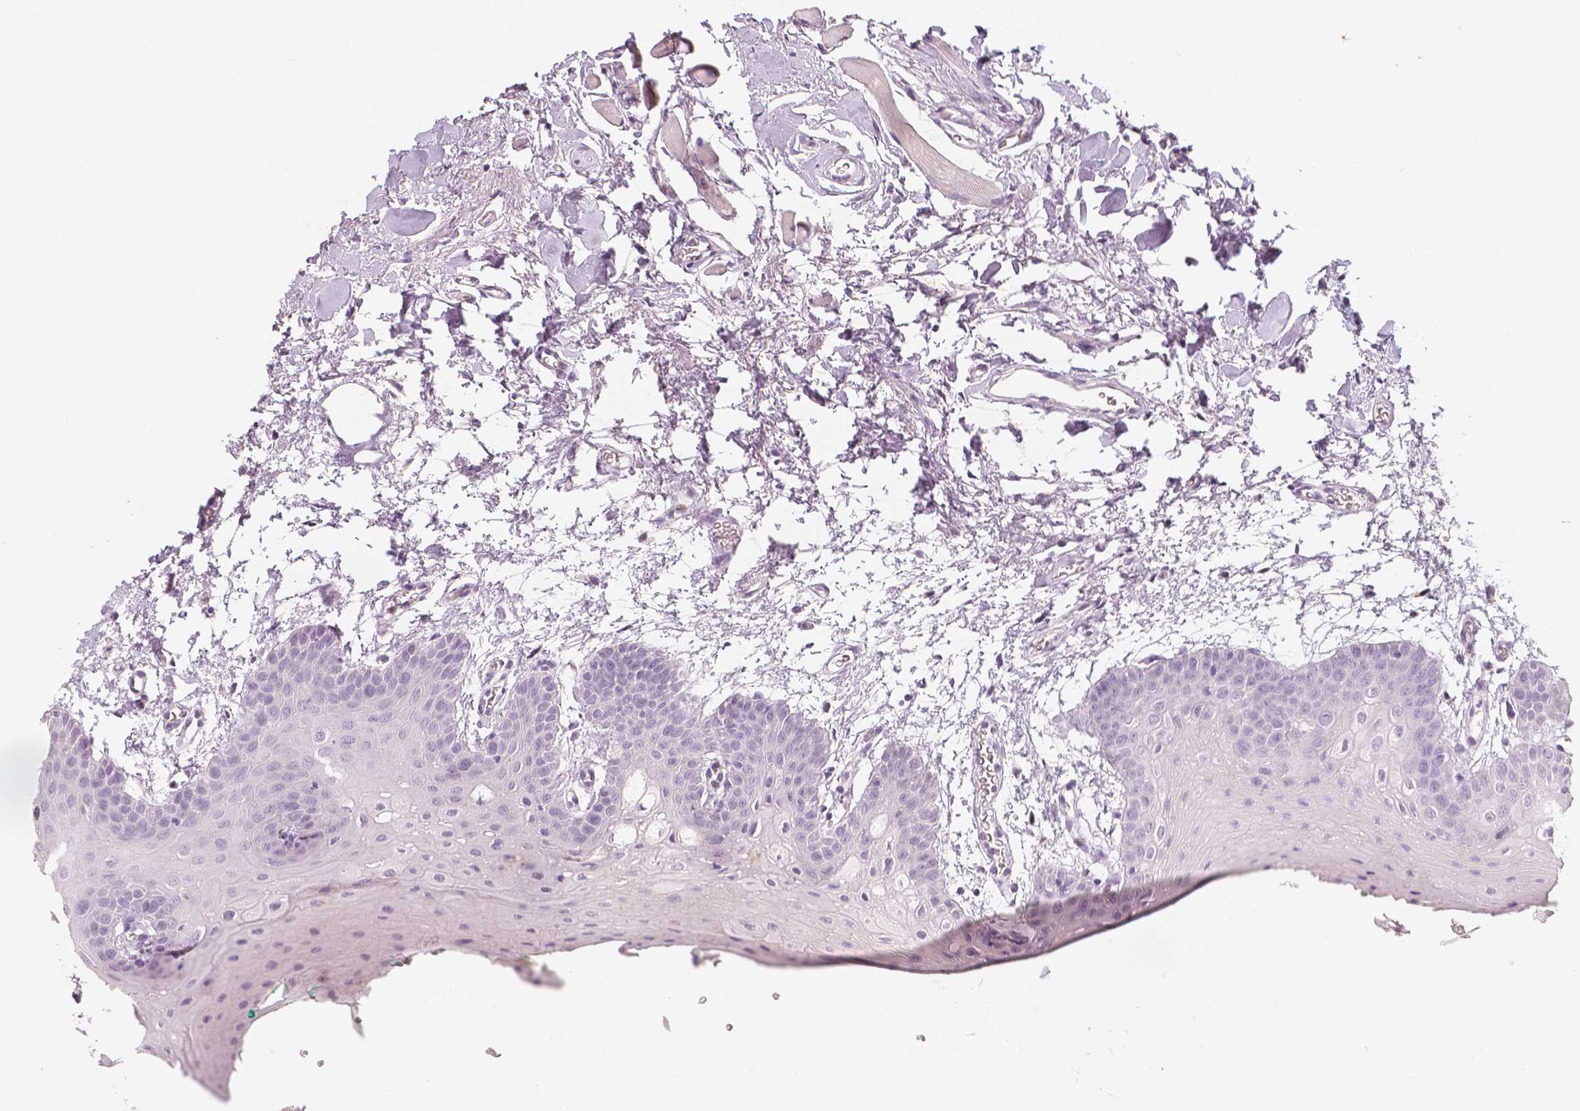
{"staining": {"intensity": "negative", "quantity": "none", "location": "none"}, "tissue": "oral mucosa", "cell_type": "Squamous epithelial cells", "image_type": "normal", "snomed": [{"axis": "morphology", "description": "Normal tissue, NOS"}, {"axis": "morphology", "description": "Squamous cell carcinoma, NOS"}, {"axis": "topography", "description": "Oral tissue"}, {"axis": "topography", "description": "Head-Neck"}], "caption": "DAB (3,3'-diaminobenzidine) immunohistochemical staining of unremarkable human oral mucosa shows no significant staining in squamous epithelial cells. (DAB (3,3'-diaminobenzidine) immunohistochemistry (IHC) with hematoxylin counter stain).", "gene": "HNF1B", "patient": {"sex": "female", "age": 50}}